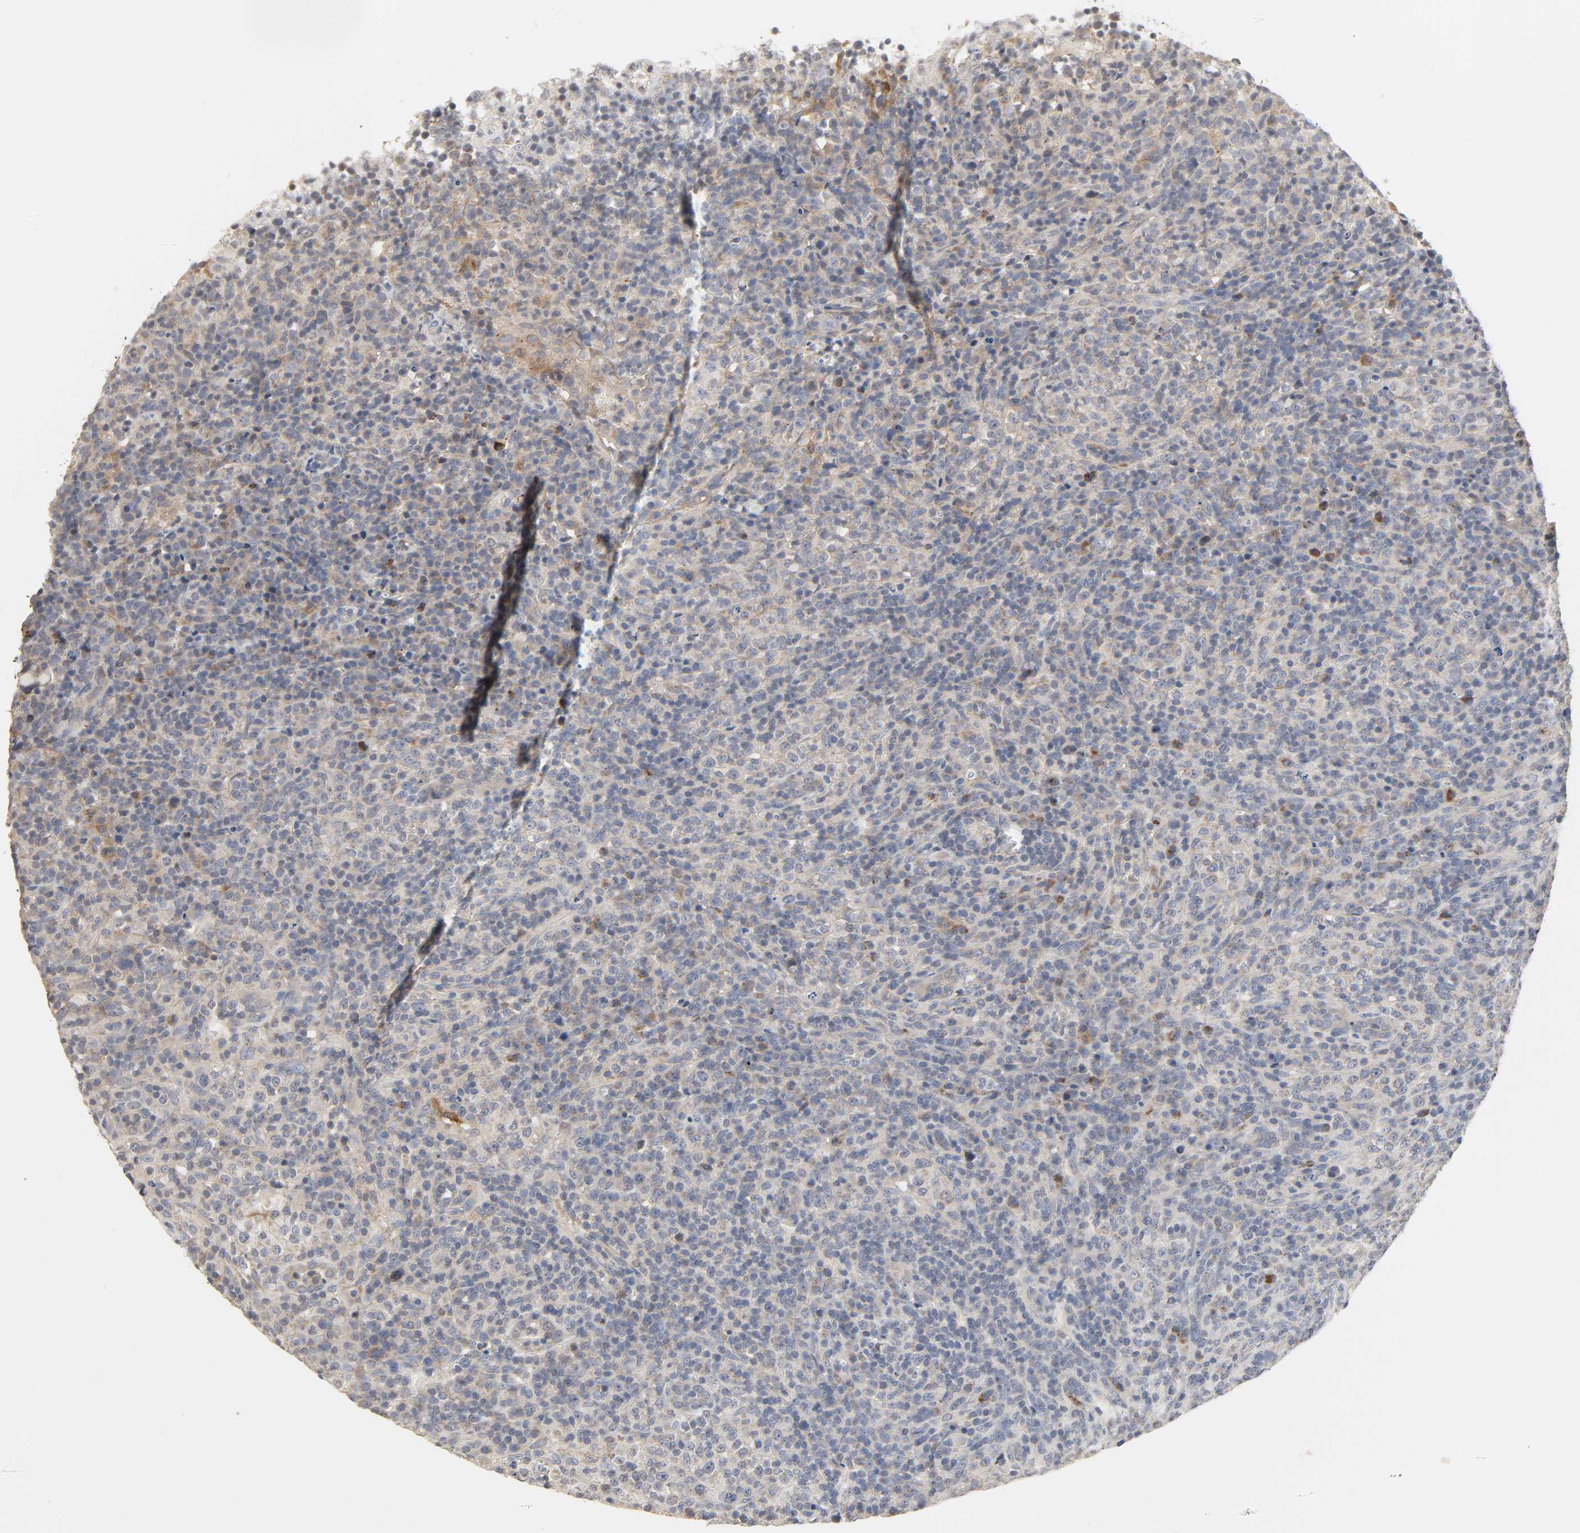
{"staining": {"intensity": "weak", "quantity": "25%-75%", "location": "cytoplasmic/membranous"}, "tissue": "lymphoma", "cell_type": "Tumor cells", "image_type": "cancer", "snomed": [{"axis": "morphology", "description": "Malignant lymphoma, non-Hodgkin's type, High grade"}, {"axis": "topography", "description": "Lymph node"}], "caption": "Lymphoma stained for a protein (brown) shows weak cytoplasmic/membranous positive staining in approximately 25%-75% of tumor cells.", "gene": "CLEC4E", "patient": {"sex": "female", "age": 76}}